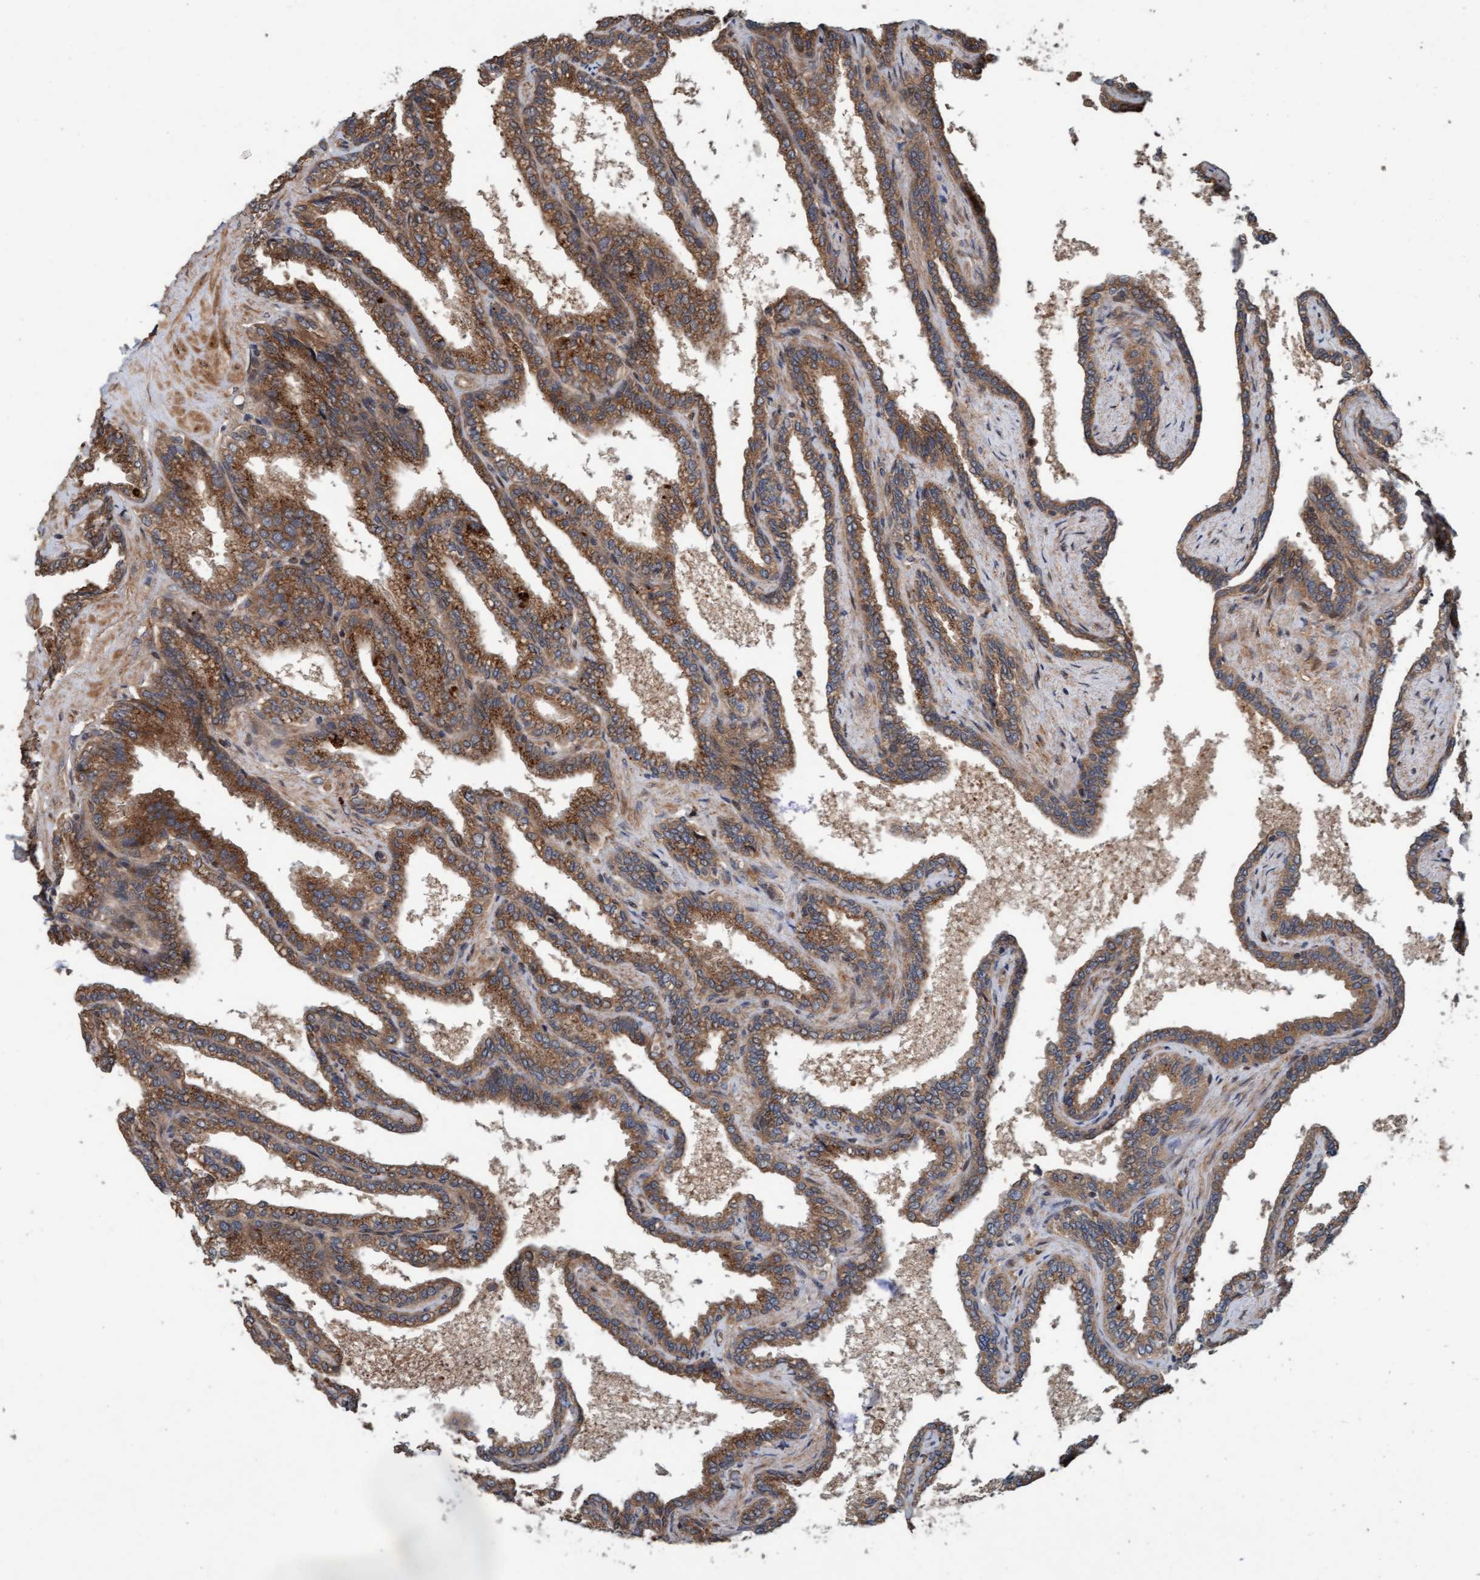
{"staining": {"intensity": "moderate", "quantity": ">75%", "location": "cytoplasmic/membranous"}, "tissue": "seminal vesicle", "cell_type": "Glandular cells", "image_type": "normal", "snomed": [{"axis": "morphology", "description": "Normal tissue, NOS"}, {"axis": "topography", "description": "Seminal veicle"}], "caption": "A brown stain shows moderate cytoplasmic/membranous positivity of a protein in glandular cells of benign seminal vesicle.", "gene": "MLXIP", "patient": {"sex": "male", "age": 46}}